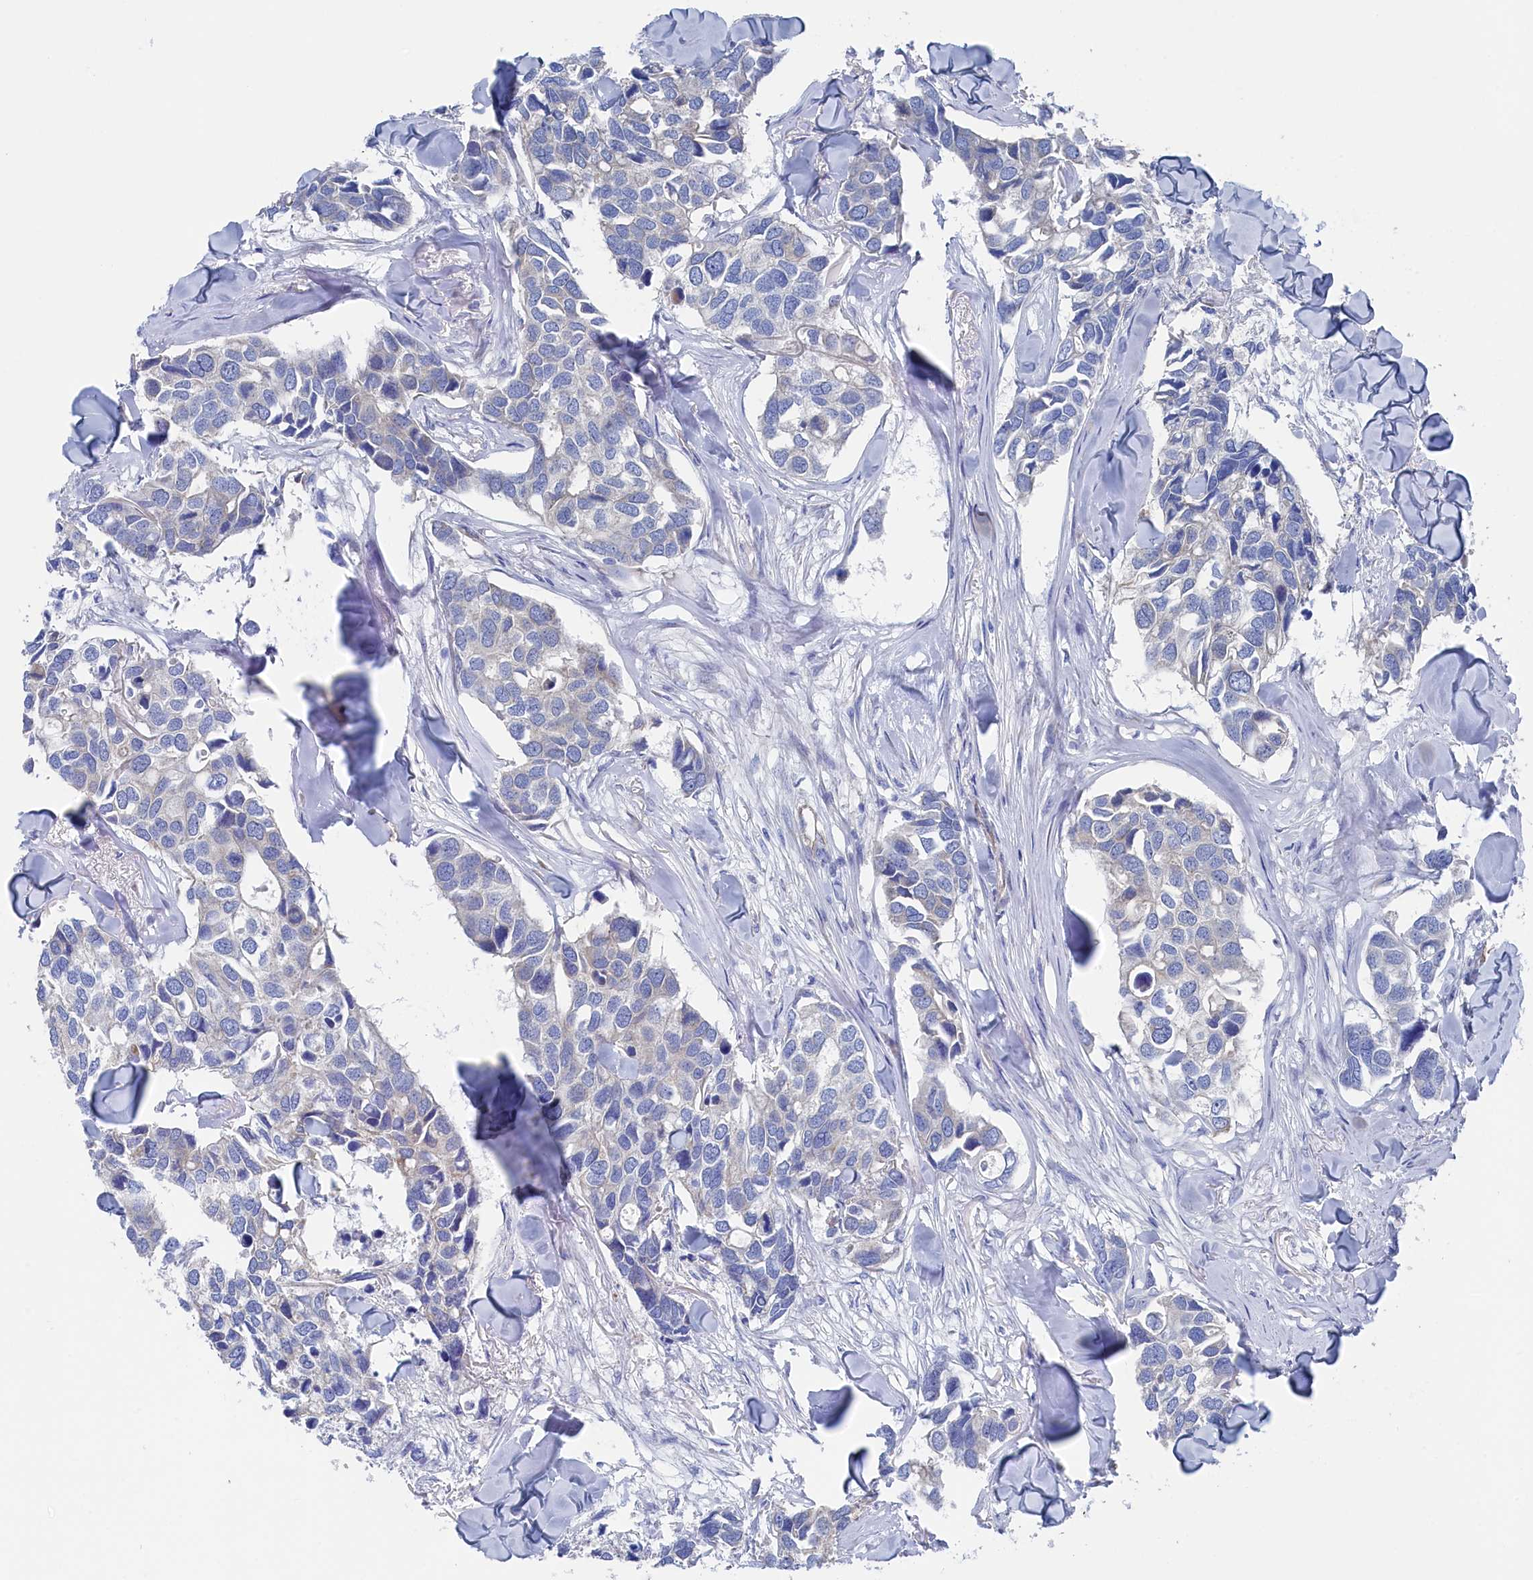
{"staining": {"intensity": "negative", "quantity": "none", "location": "none"}, "tissue": "breast cancer", "cell_type": "Tumor cells", "image_type": "cancer", "snomed": [{"axis": "morphology", "description": "Duct carcinoma"}, {"axis": "topography", "description": "Breast"}], "caption": "A high-resolution image shows immunohistochemistry (IHC) staining of breast cancer (infiltrating ductal carcinoma), which reveals no significant positivity in tumor cells.", "gene": "TMOD2", "patient": {"sex": "female", "age": 83}}